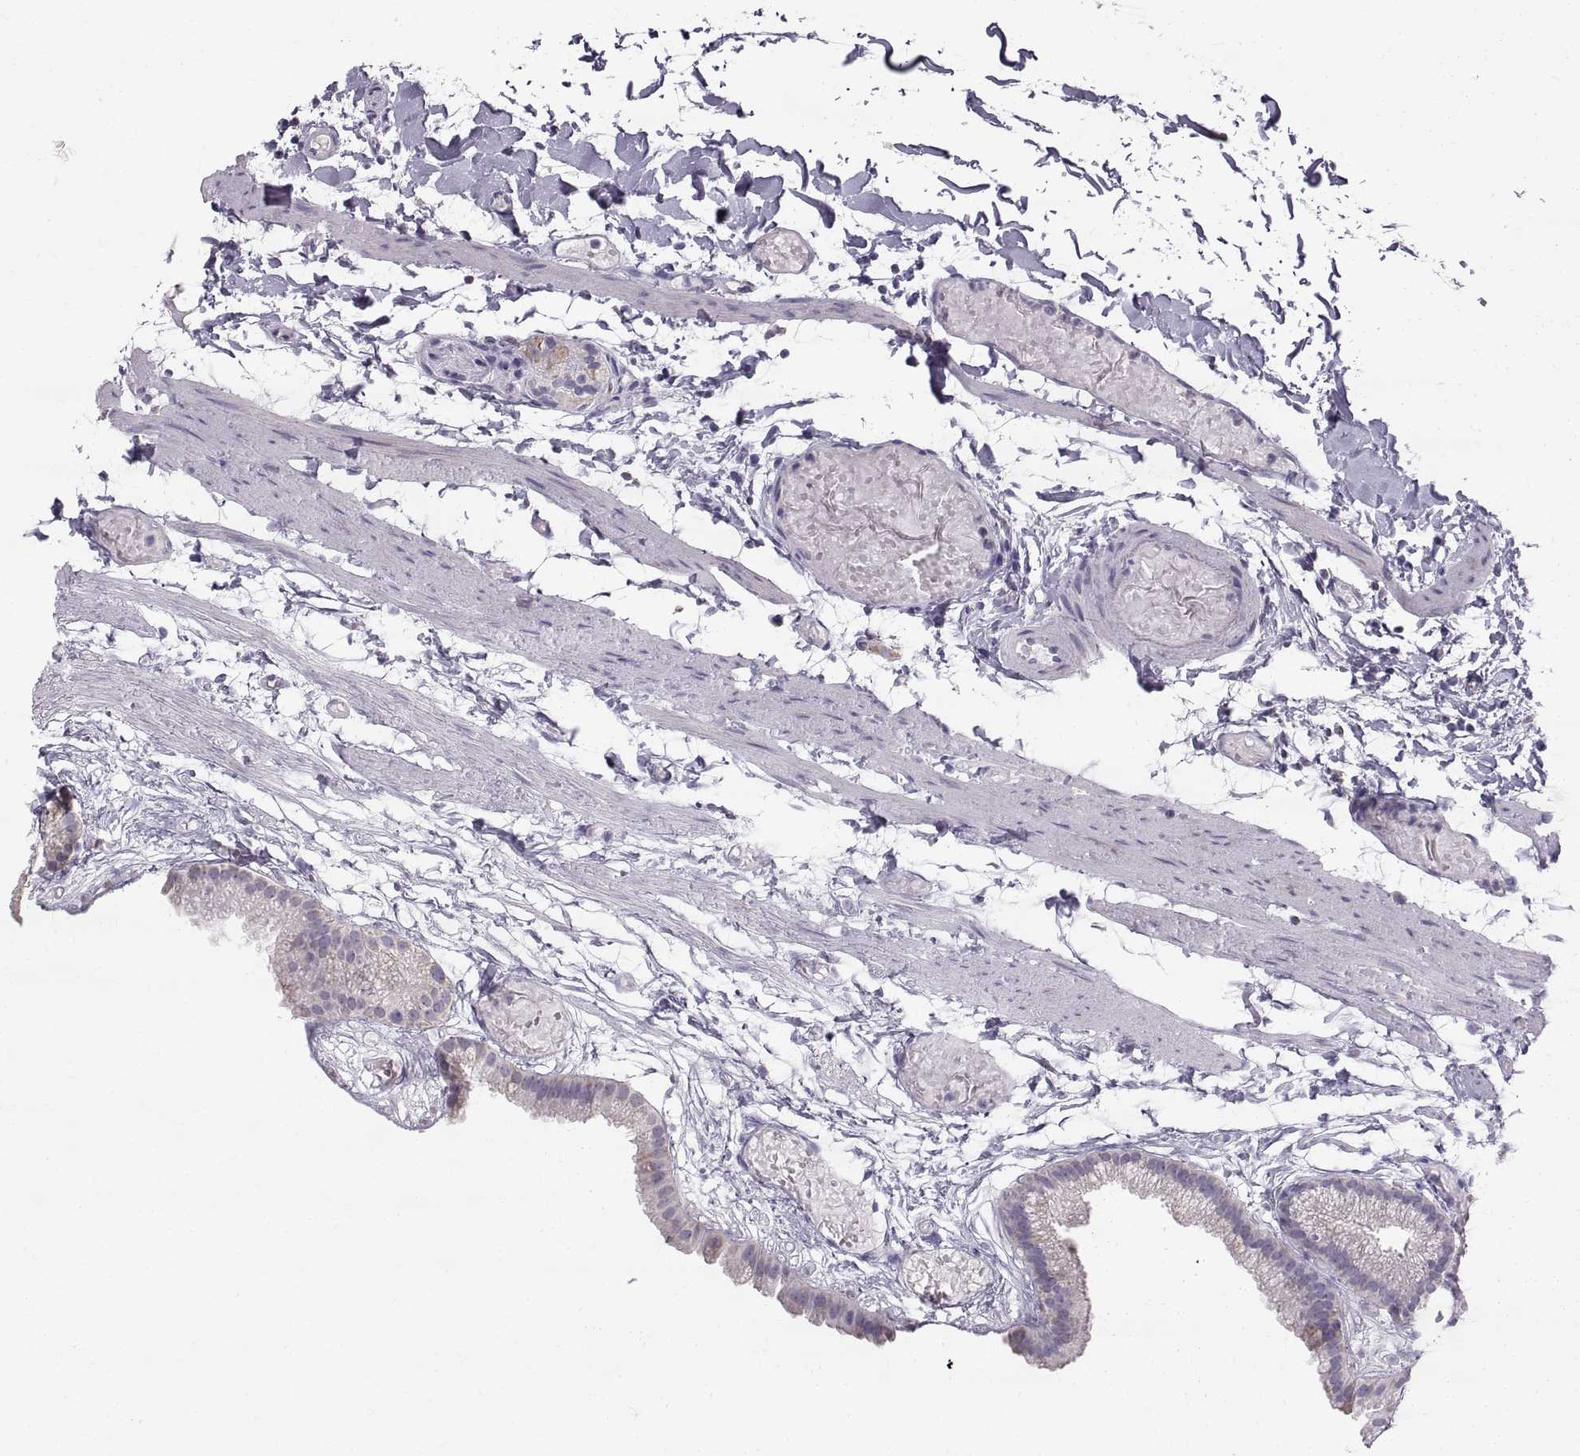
{"staining": {"intensity": "negative", "quantity": "none", "location": "none"}, "tissue": "gallbladder", "cell_type": "Glandular cells", "image_type": "normal", "snomed": [{"axis": "morphology", "description": "Normal tissue, NOS"}, {"axis": "topography", "description": "Gallbladder"}], "caption": "Glandular cells are negative for brown protein staining in normal gallbladder. The staining is performed using DAB brown chromogen with nuclei counter-stained in using hematoxylin.", "gene": "STMND1", "patient": {"sex": "female", "age": 45}}